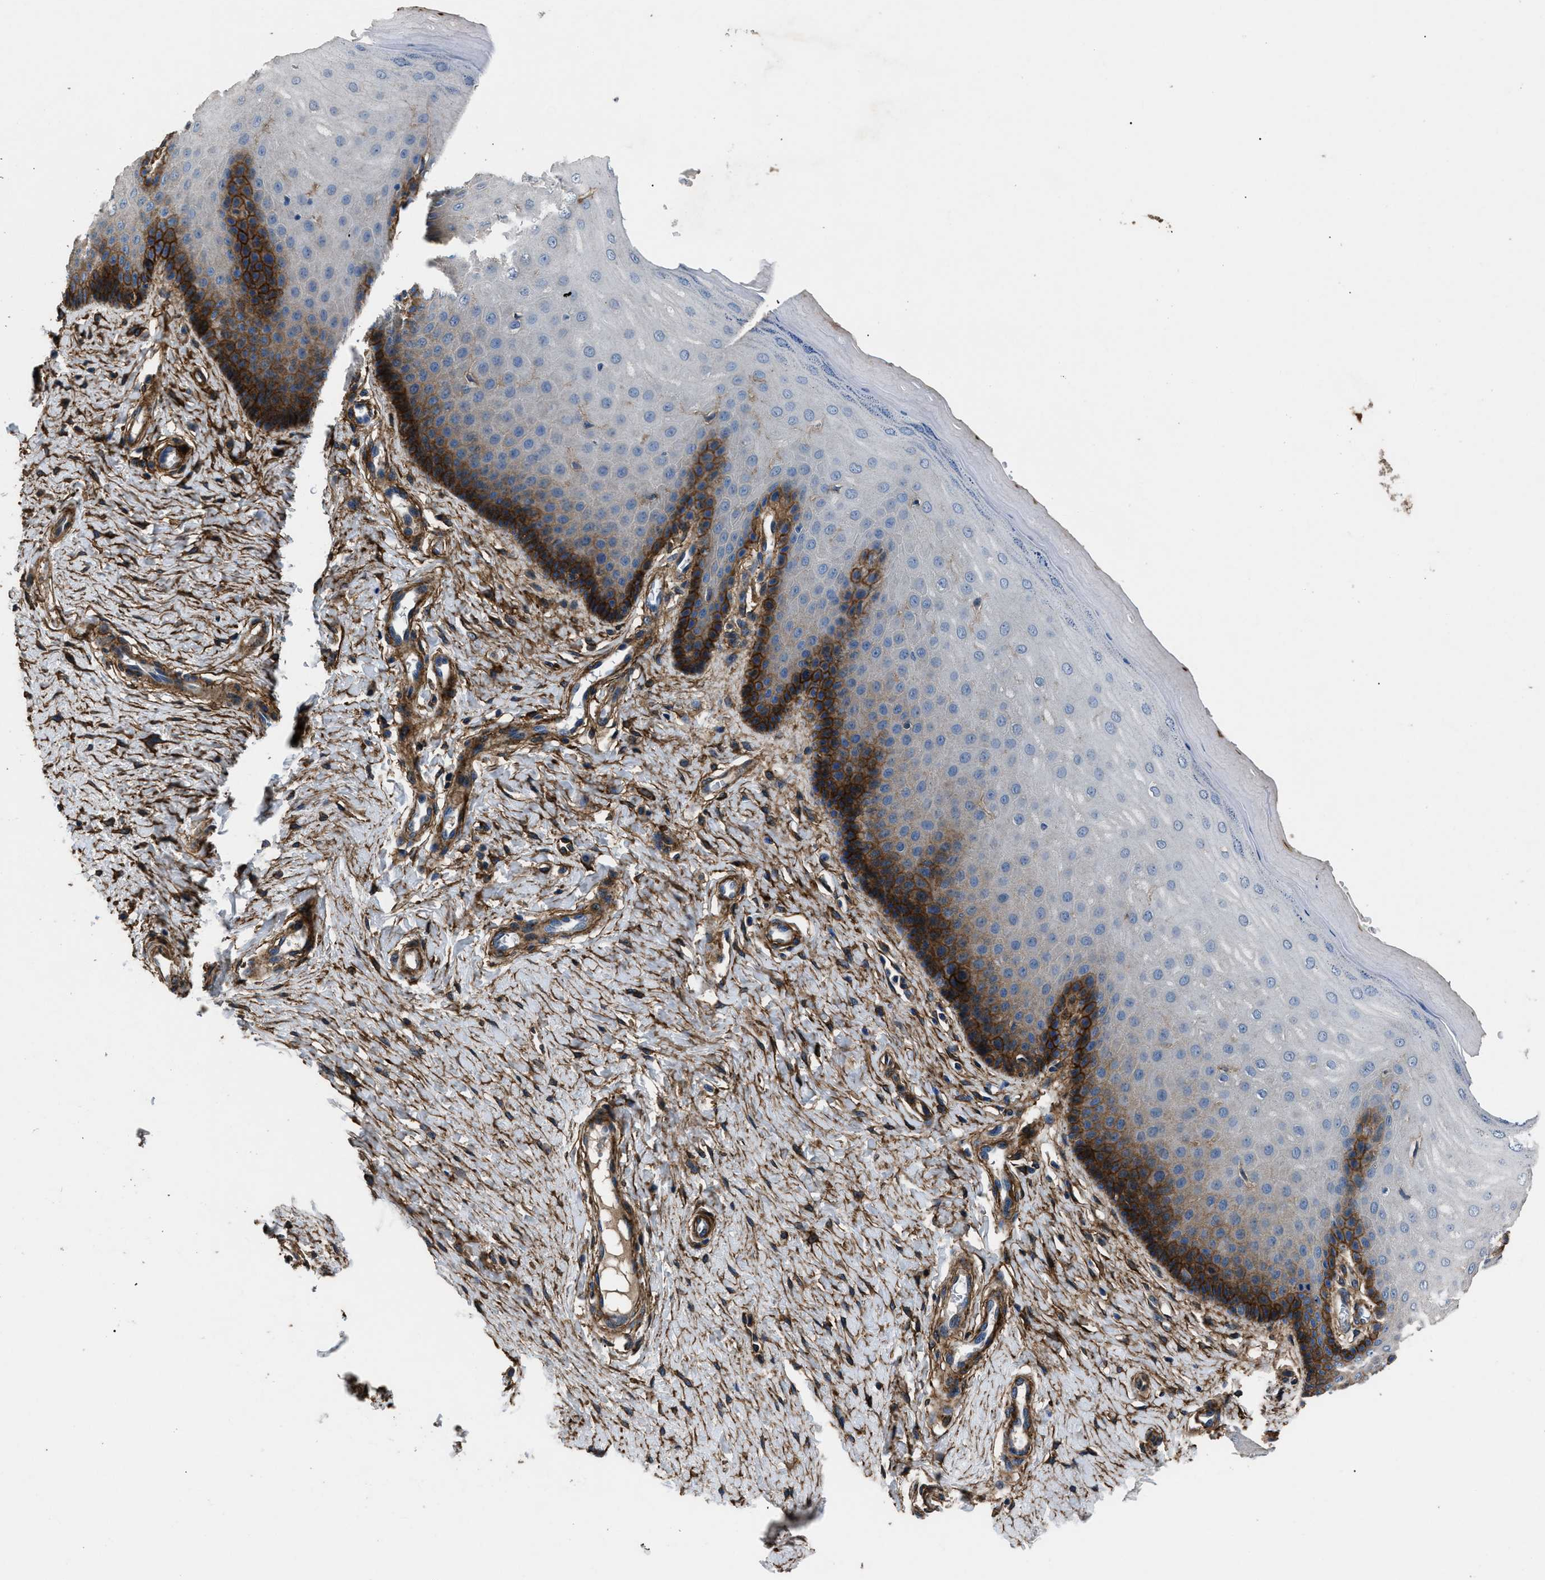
{"staining": {"intensity": "moderate", "quantity": ">75%", "location": "cytoplasmic/membranous"}, "tissue": "cervix", "cell_type": "Glandular cells", "image_type": "normal", "snomed": [{"axis": "morphology", "description": "Normal tissue, NOS"}, {"axis": "topography", "description": "Cervix"}], "caption": "Protein staining displays moderate cytoplasmic/membranous positivity in about >75% of glandular cells in benign cervix. (DAB = brown stain, brightfield microscopy at high magnification).", "gene": "CD276", "patient": {"sex": "female", "age": 55}}